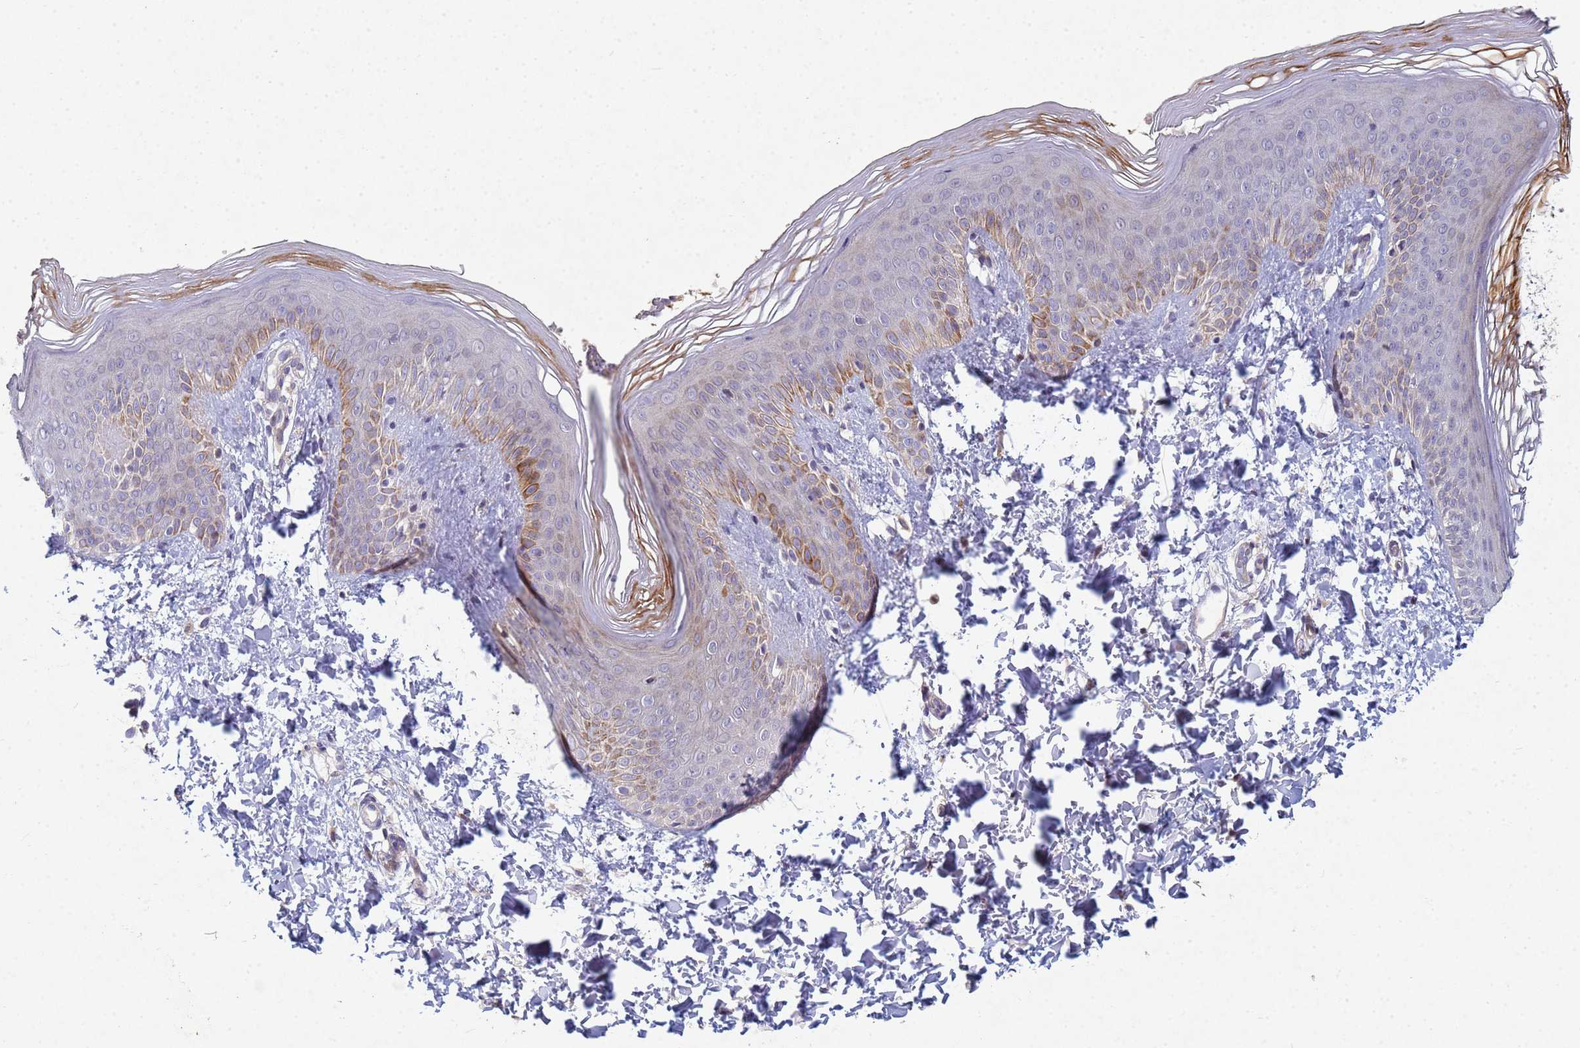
{"staining": {"intensity": "moderate", "quantity": "25%-75%", "location": "cytoplasmic/membranous"}, "tissue": "skin", "cell_type": "Epidermal cells", "image_type": "normal", "snomed": [{"axis": "morphology", "description": "Normal tissue, NOS"}, {"axis": "morphology", "description": "Inflammation, NOS"}, {"axis": "topography", "description": "Soft tissue"}, {"axis": "topography", "description": "Anal"}], "caption": "Moderate cytoplasmic/membranous positivity is identified in approximately 25%-75% of epidermal cells in normal skin. (Brightfield microscopy of DAB IHC at high magnification).", "gene": "TNPO2", "patient": {"sex": "female", "age": 15}}